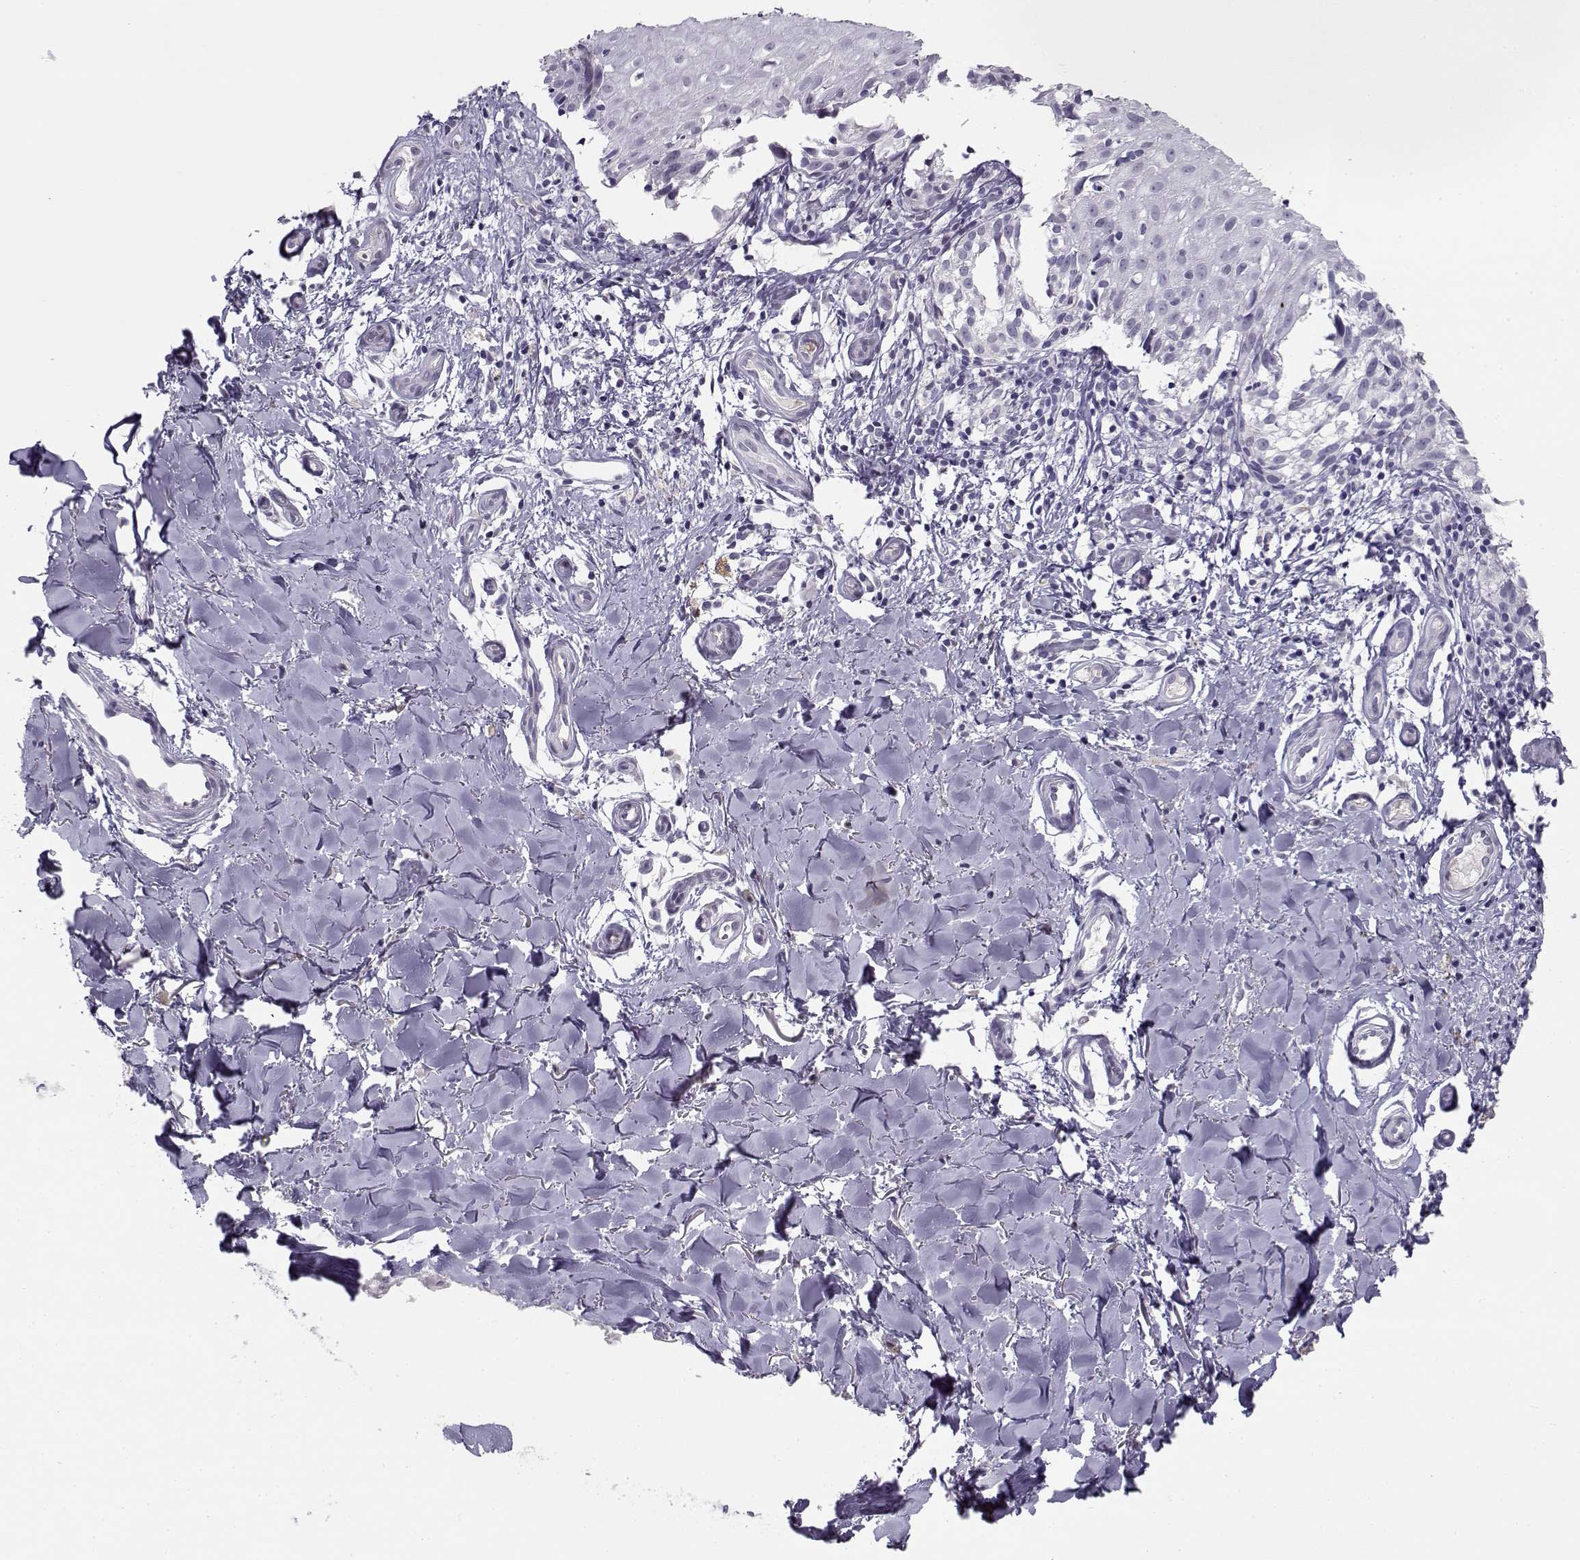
{"staining": {"intensity": "negative", "quantity": "none", "location": "none"}, "tissue": "melanoma", "cell_type": "Tumor cells", "image_type": "cancer", "snomed": [{"axis": "morphology", "description": "Malignant melanoma, NOS"}, {"axis": "topography", "description": "Skin"}], "caption": "Tumor cells show no significant protein expression in melanoma.", "gene": "C16orf86", "patient": {"sex": "female", "age": 53}}